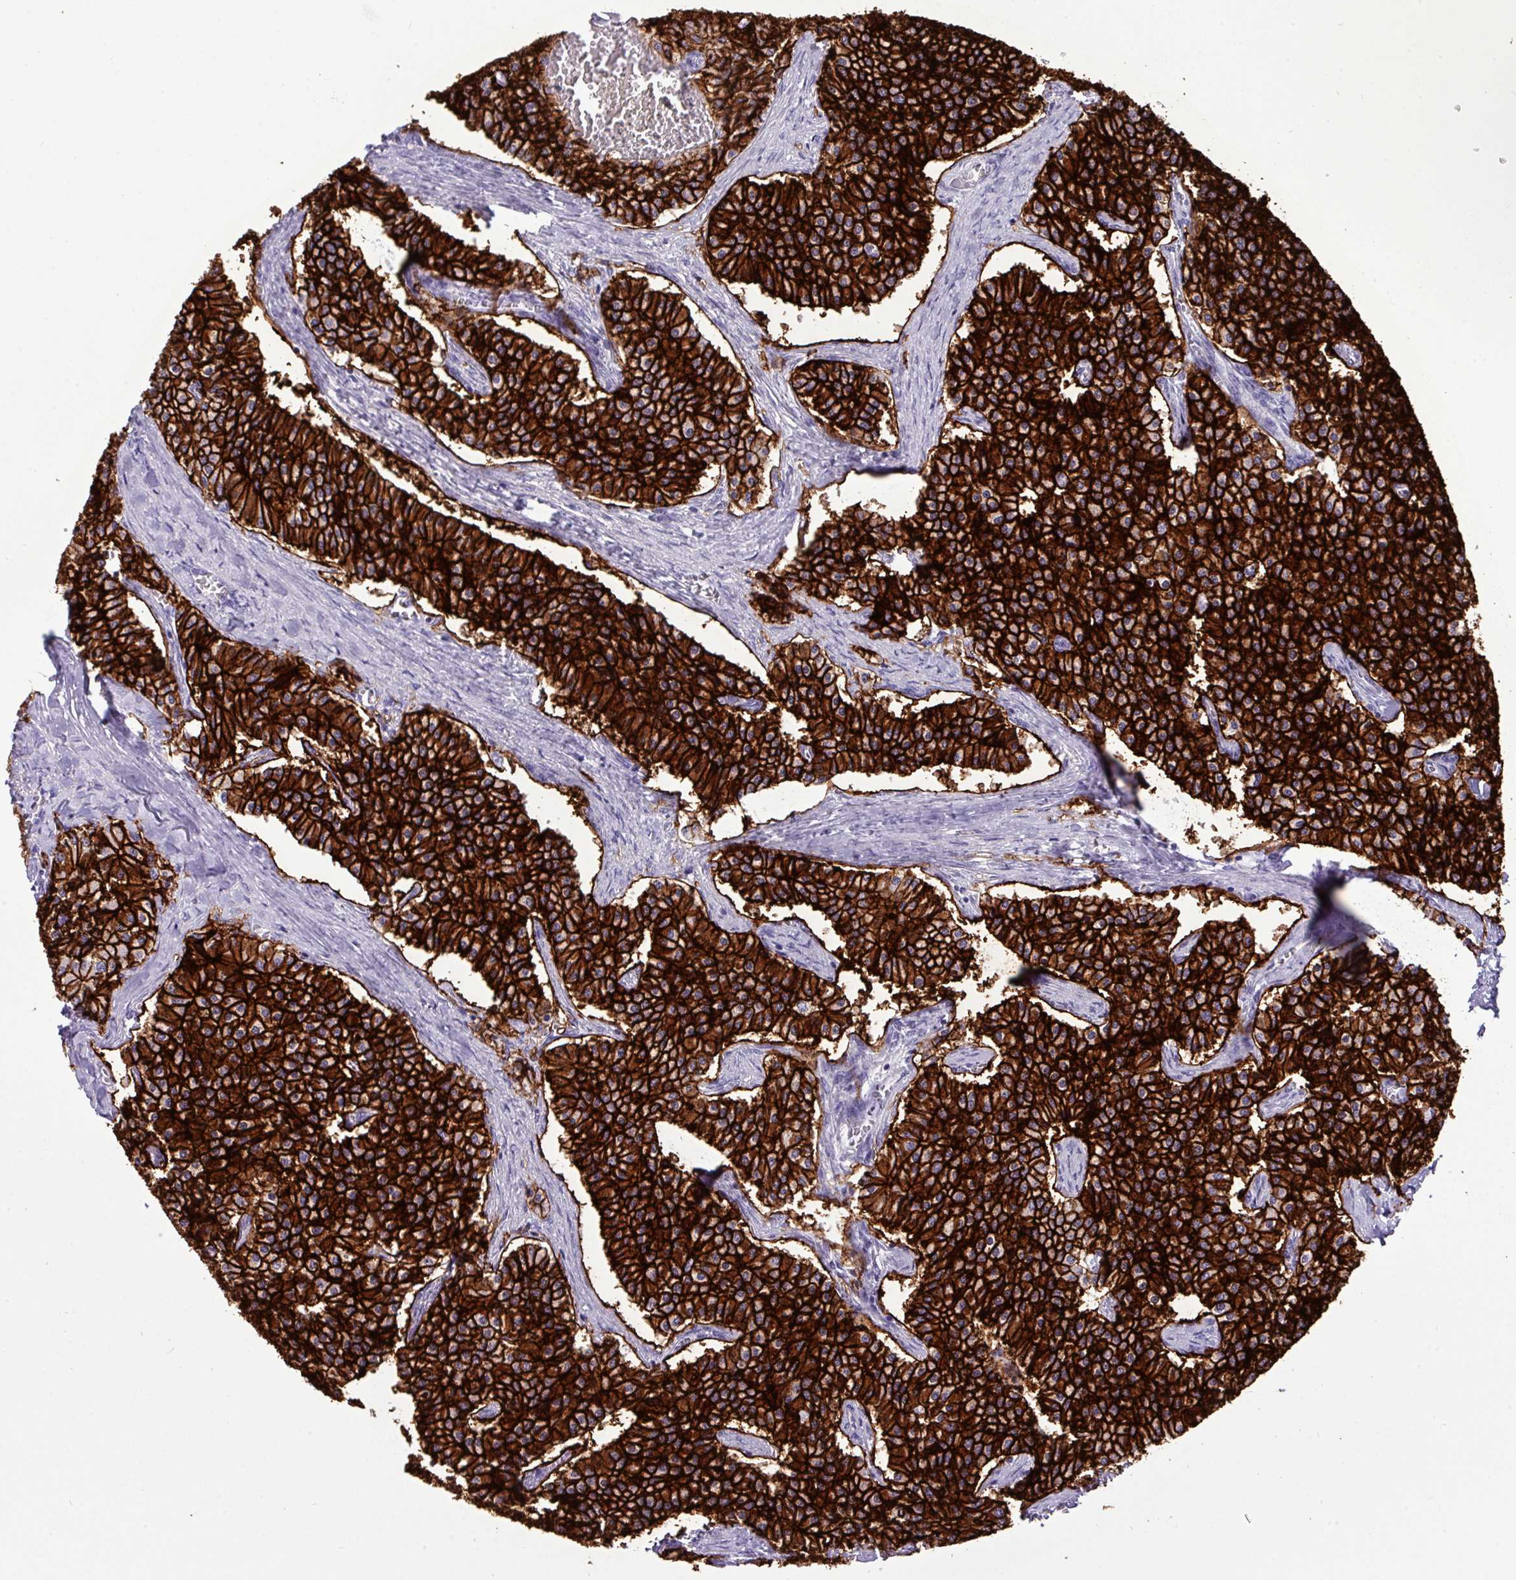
{"staining": {"intensity": "strong", "quantity": ">75%", "location": "cytoplasmic/membranous"}, "tissue": "carcinoid", "cell_type": "Tumor cells", "image_type": "cancer", "snomed": [{"axis": "morphology", "description": "Carcinoid, malignant, NOS"}, {"axis": "topography", "description": "Colon"}], "caption": "This is an image of immunohistochemistry staining of carcinoid, which shows strong staining in the cytoplasmic/membranous of tumor cells.", "gene": "EPCAM", "patient": {"sex": "female", "age": 52}}